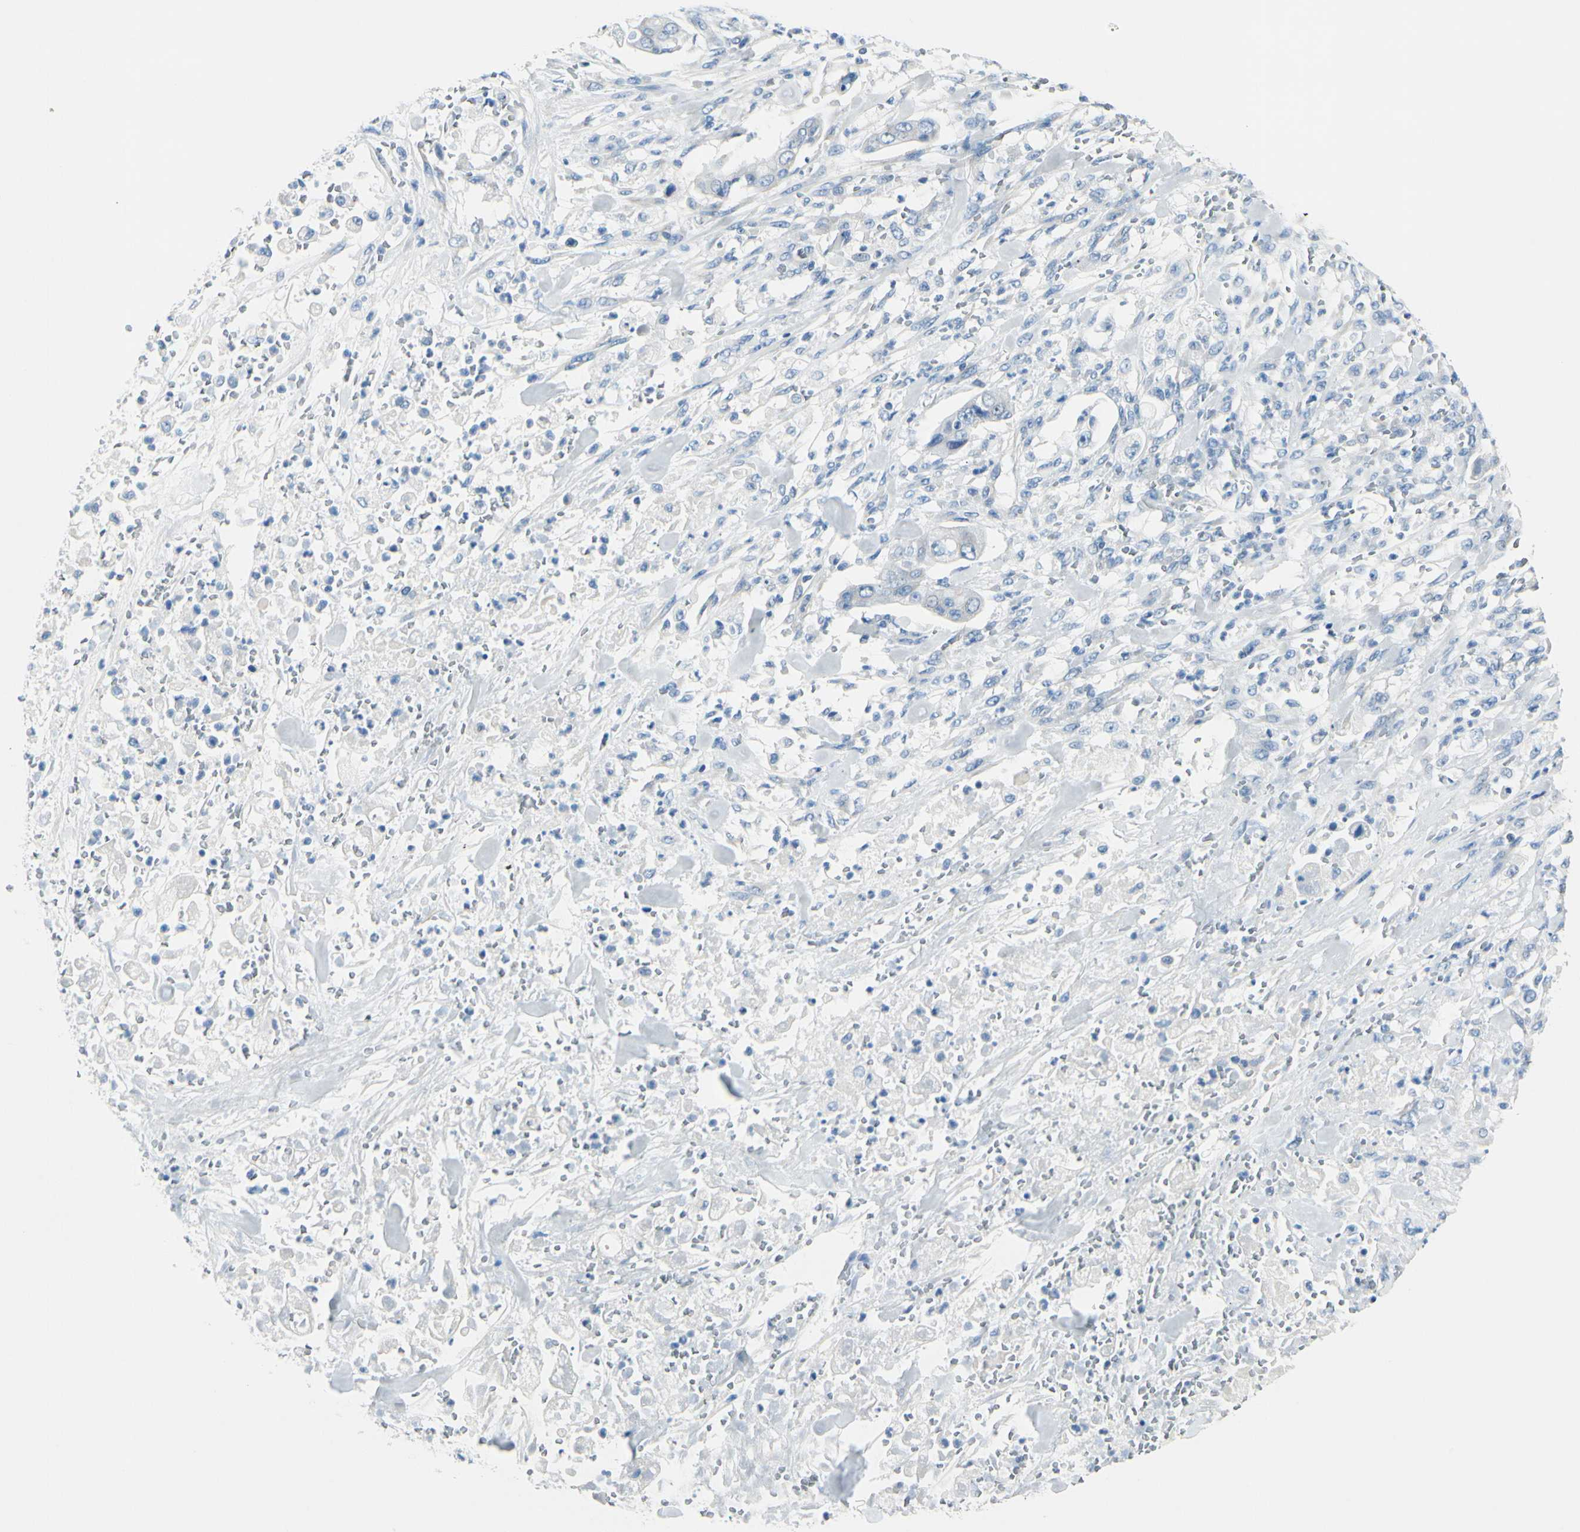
{"staining": {"intensity": "negative", "quantity": "none", "location": "none"}, "tissue": "stomach cancer", "cell_type": "Tumor cells", "image_type": "cancer", "snomed": [{"axis": "morphology", "description": "Adenocarcinoma, NOS"}, {"axis": "topography", "description": "Stomach"}], "caption": "A high-resolution histopathology image shows immunohistochemistry (IHC) staining of stomach cancer, which demonstrates no significant staining in tumor cells.", "gene": "PEBP1", "patient": {"sex": "male", "age": 62}}